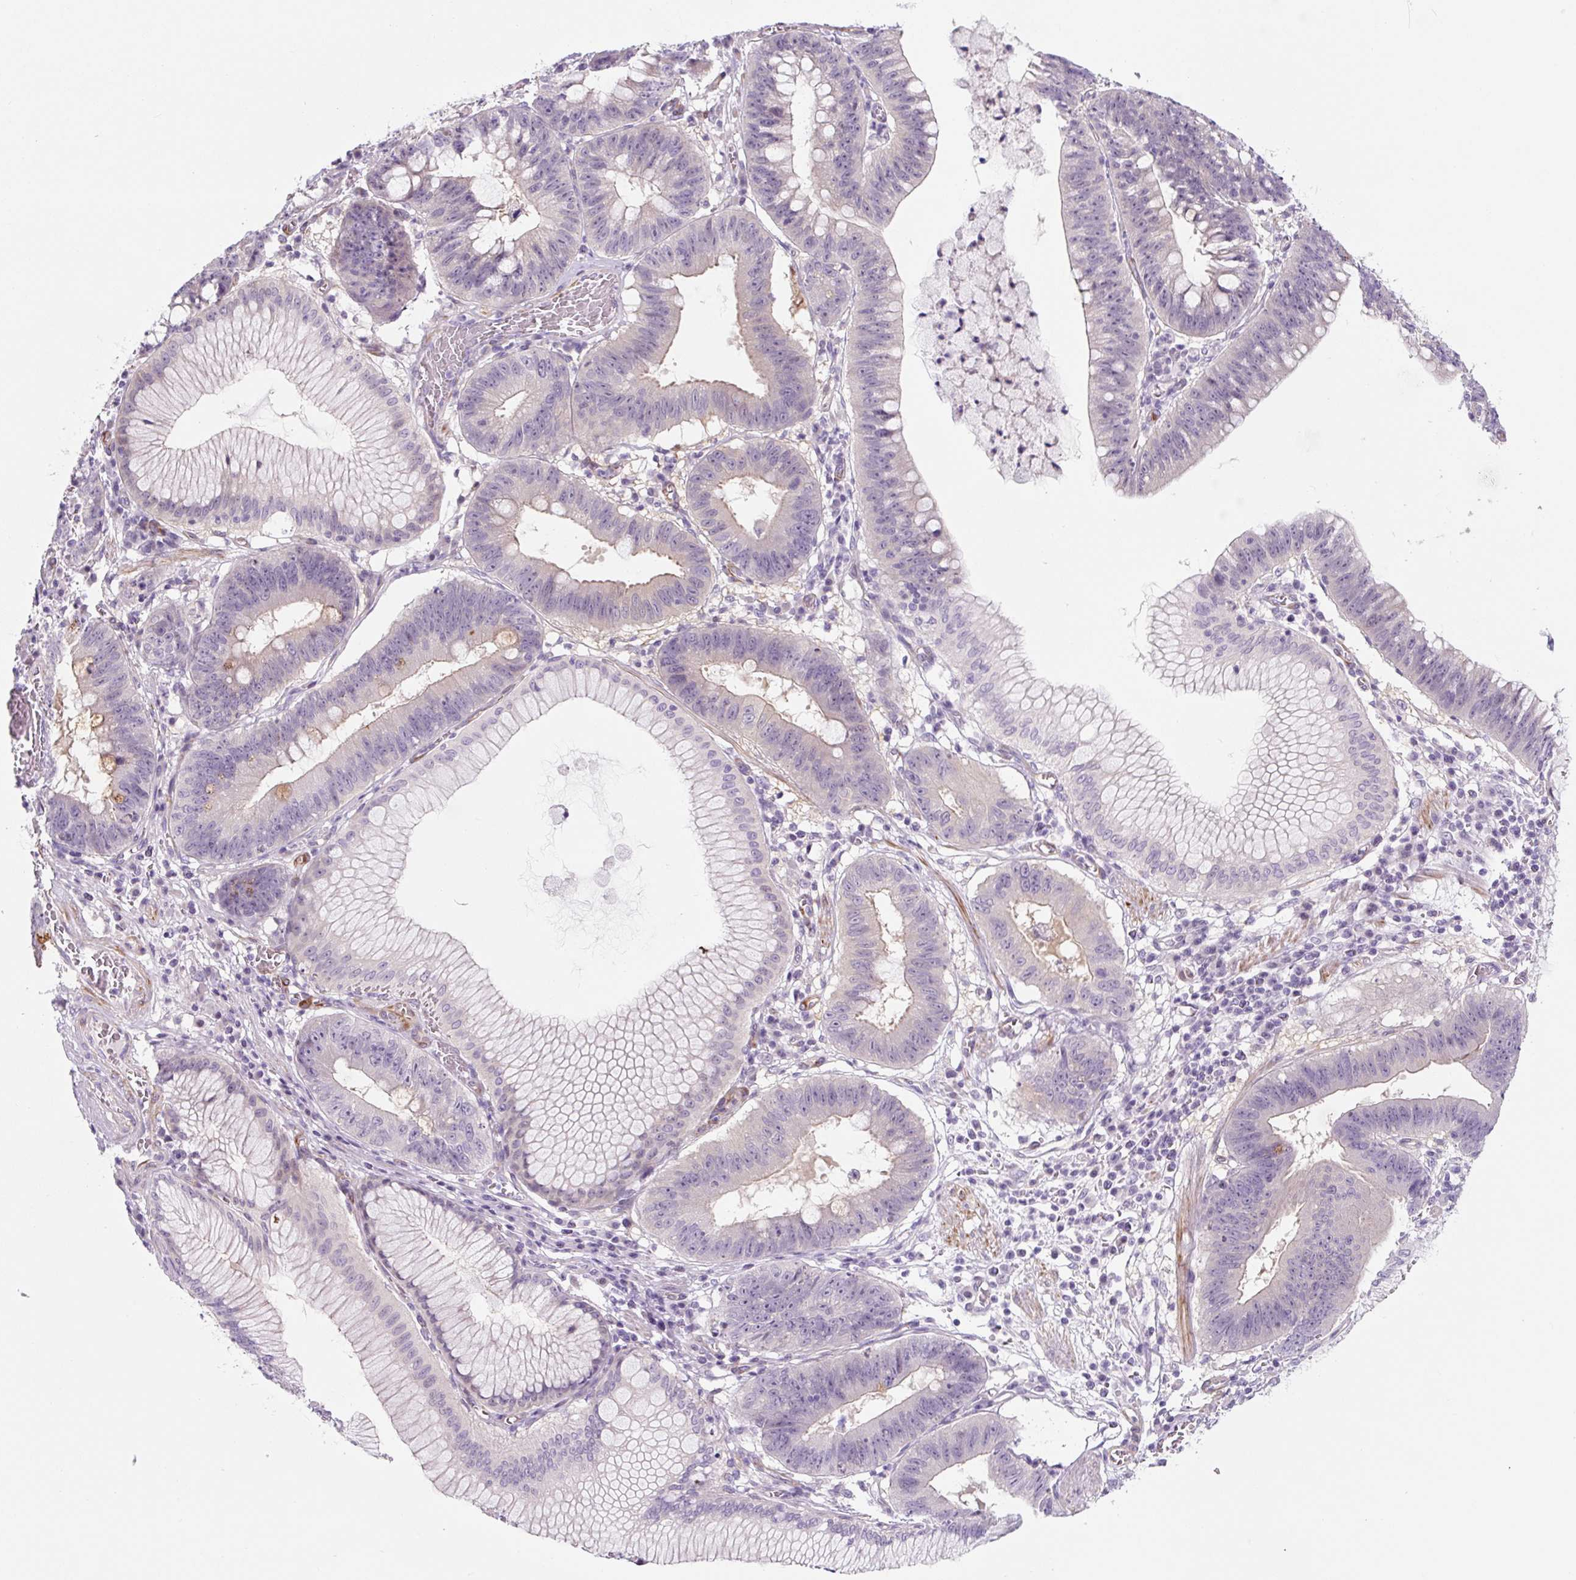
{"staining": {"intensity": "negative", "quantity": "none", "location": "none"}, "tissue": "stomach cancer", "cell_type": "Tumor cells", "image_type": "cancer", "snomed": [{"axis": "morphology", "description": "Adenocarcinoma, NOS"}, {"axis": "topography", "description": "Stomach"}], "caption": "Histopathology image shows no significant protein staining in tumor cells of stomach cancer (adenocarcinoma).", "gene": "CCL25", "patient": {"sex": "male", "age": 59}}